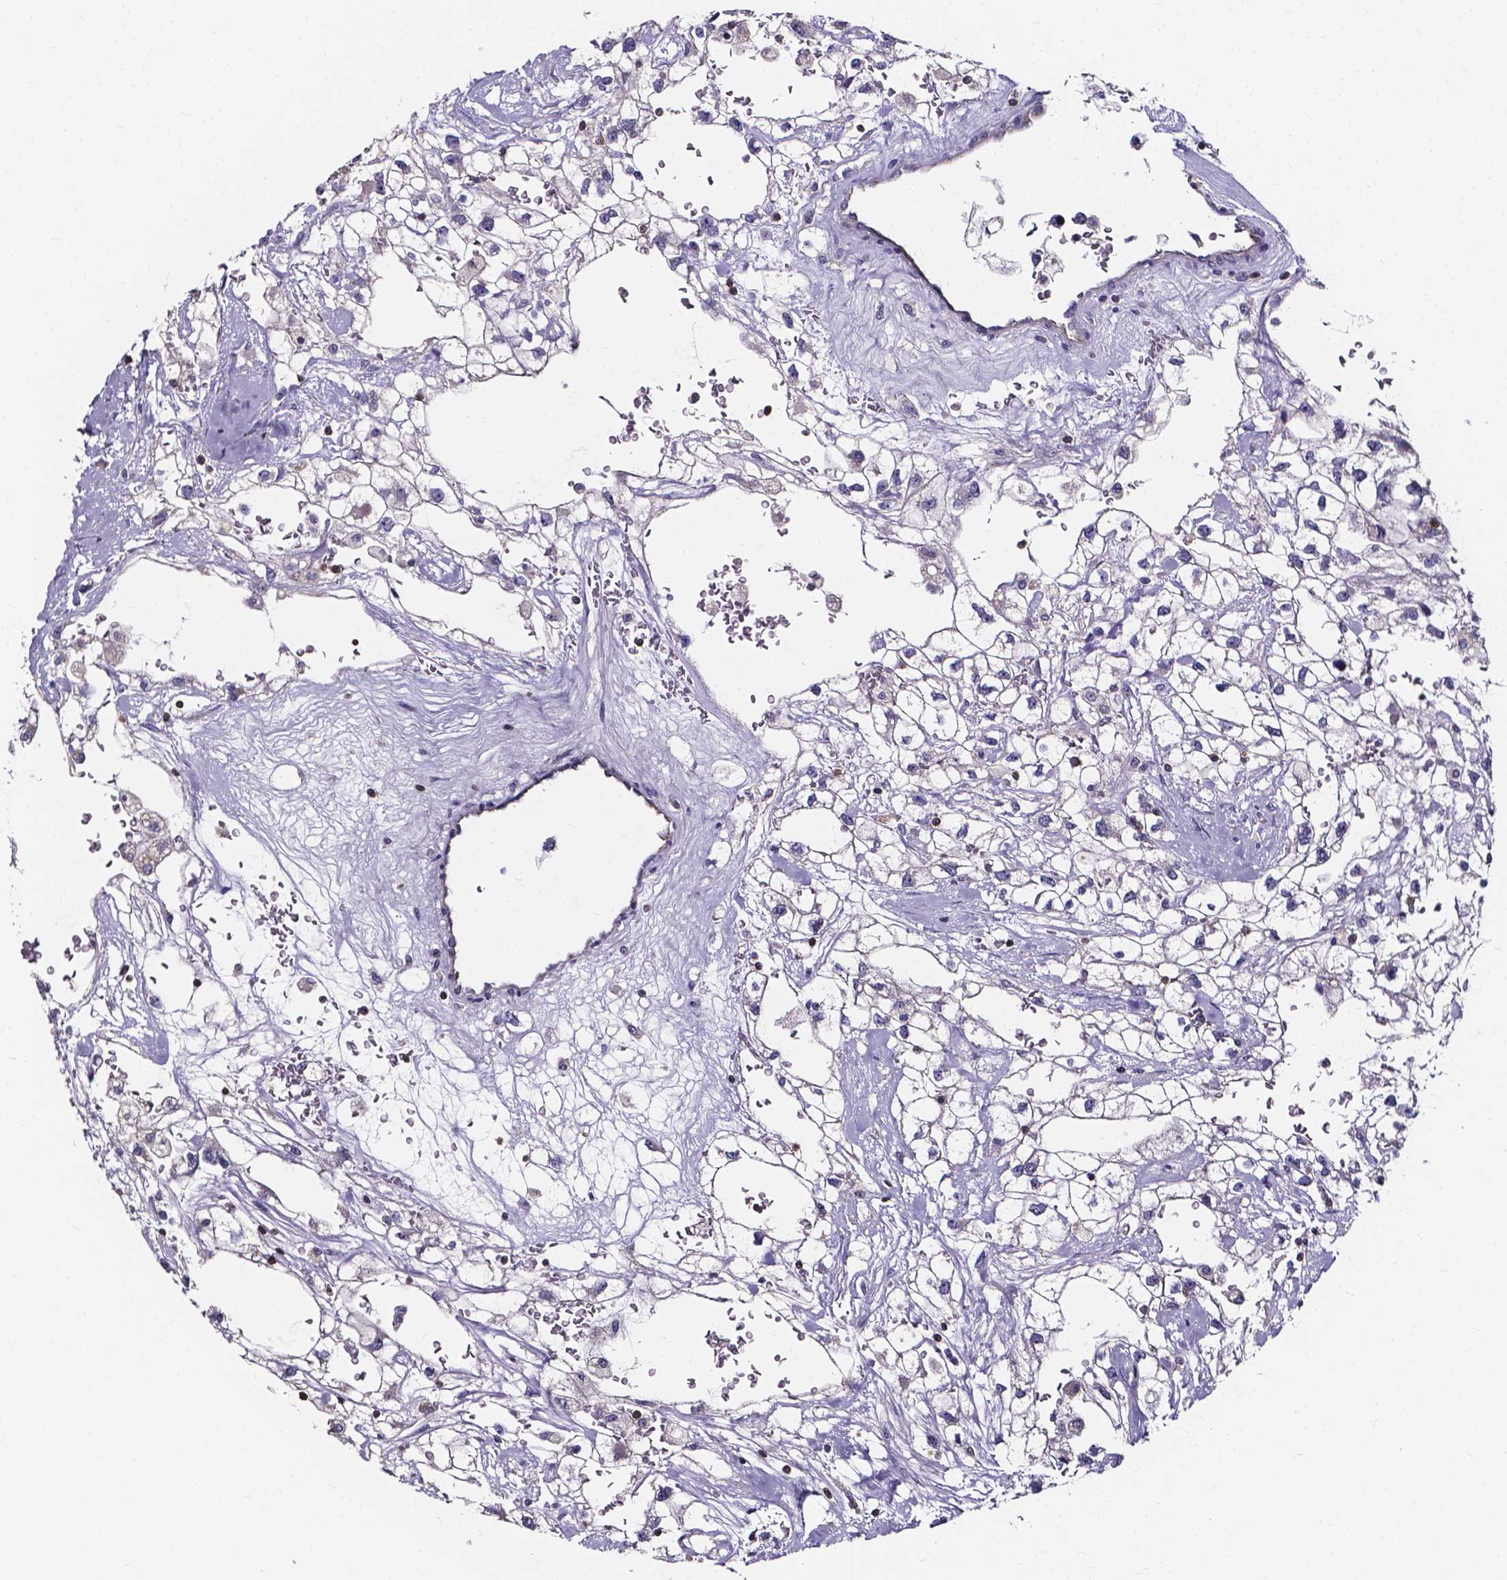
{"staining": {"intensity": "negative", "quantity": "none", "location": "none"}, "tissue": "renal cancer", "cell_type": "Tumor cells", "image_type": "cancer", "snomed": [{"axis": "morphology", "description": "Adenocarcinoma, NOS"}, {"axis": "topography", "description": "Kidney"}], "caption": "An immunohistochemistry micrograph of renal cancer (adenocarcinoma) is shown. There is no staining in tumor cells of renal cancer (adenocarcinoma).", "gene": "THEMIS", "patient": {"sex": "male", "age": 59}}